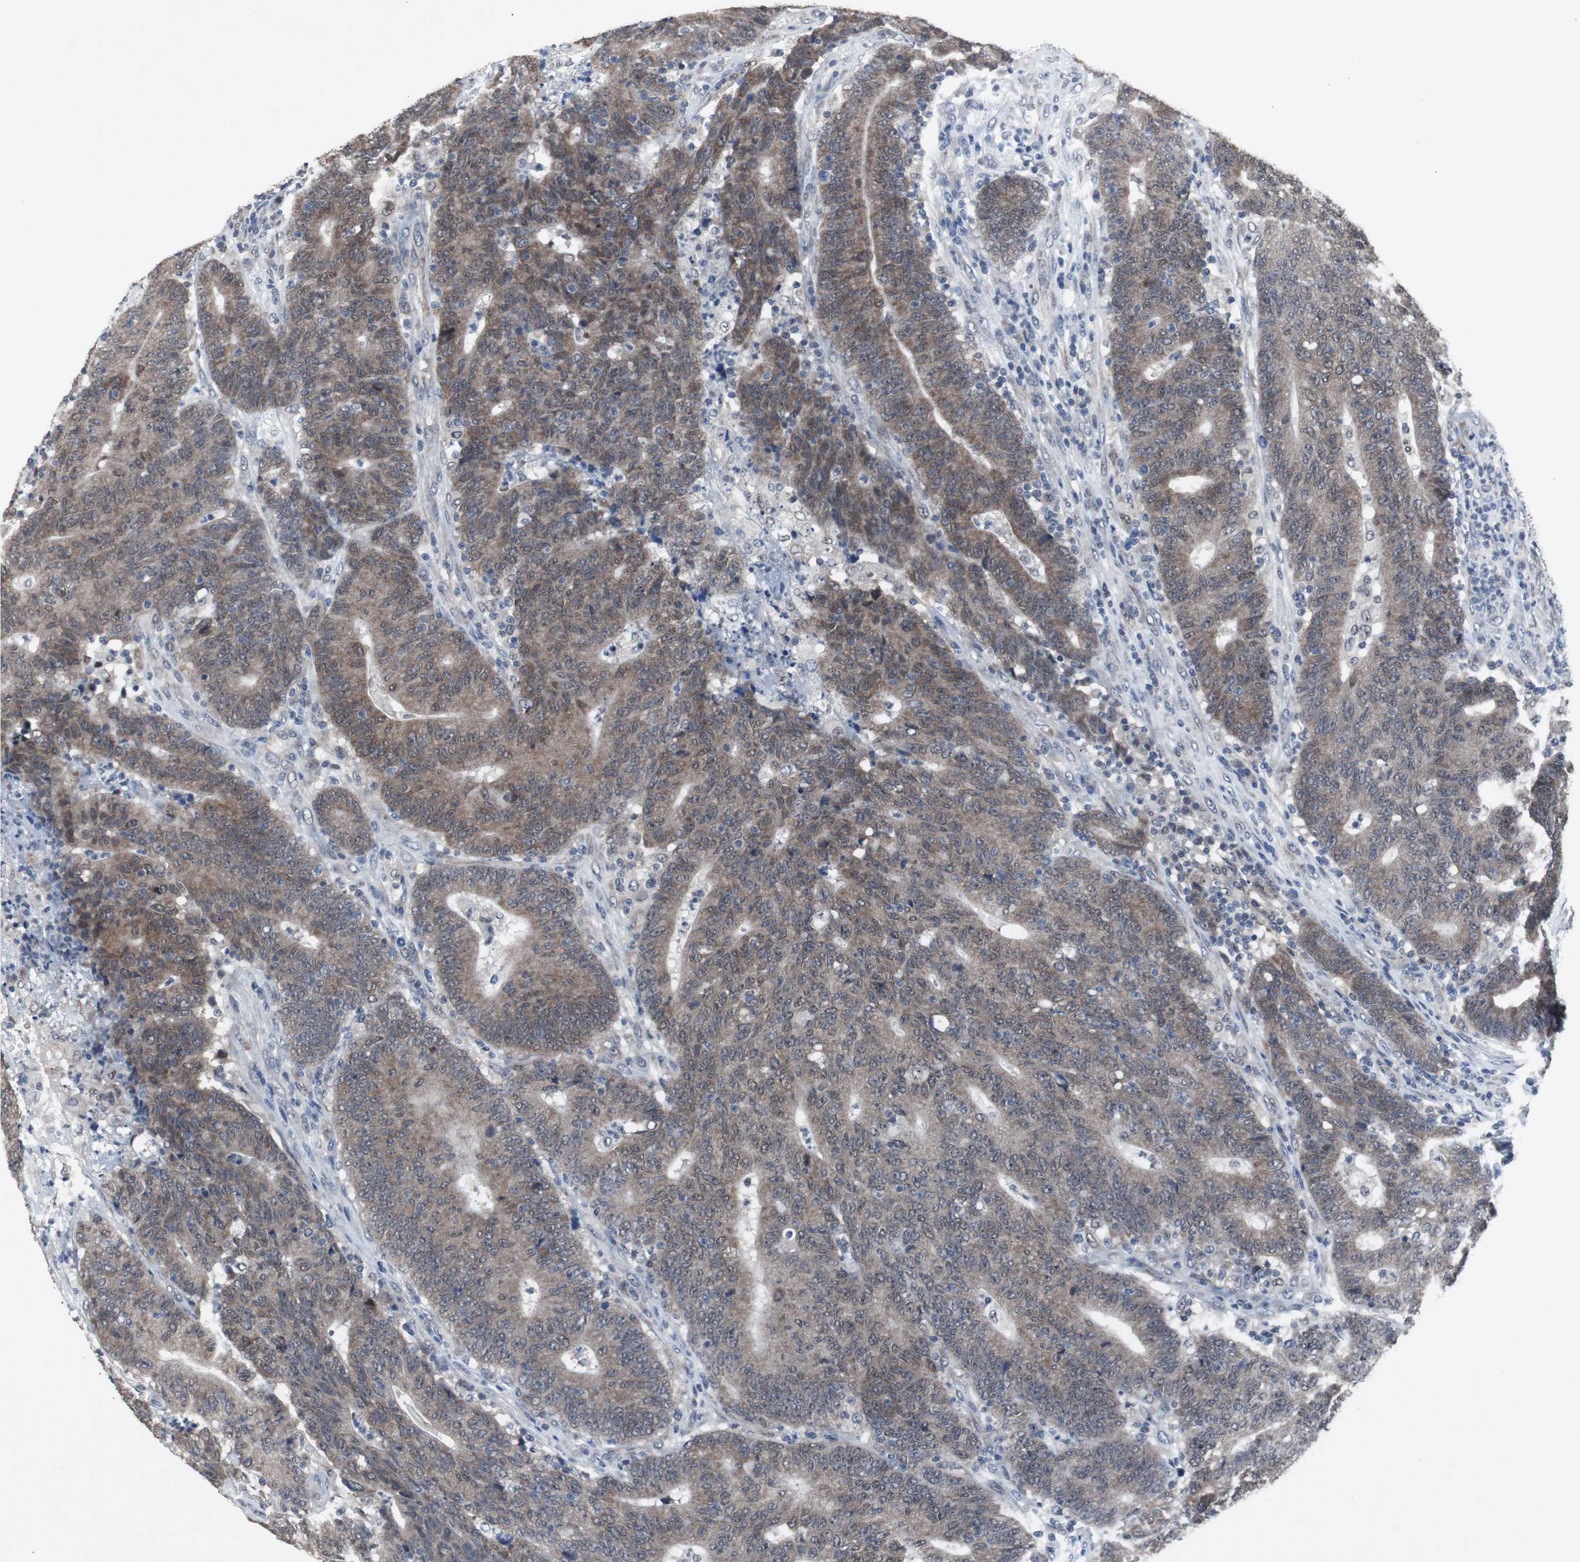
{"staining": {"intensity": "moderate", "quantity": ">75%", "location": "cytoplasmic/membranous"}, "tissue": "colorectal cancer", "cell_type": "Tumor cells", "image_type": "cancer", "snomed": [{"axis": "morphology", "description": "Normal tissue, NOS"}, {"axis": "morphology", "description": "Adenocarcinoma, NOS"}, {"axis": "topography", "description": "Colon"}], "caption": "Immunohistochemistry (IHC) of colorectal adenocarcinoma reveals medium levels of moderate cytoplasmic/membranous expression in approximately >75% of tumor cells.", "gene": "RBM47", "patient": {"sex": "female", "age": 75}}